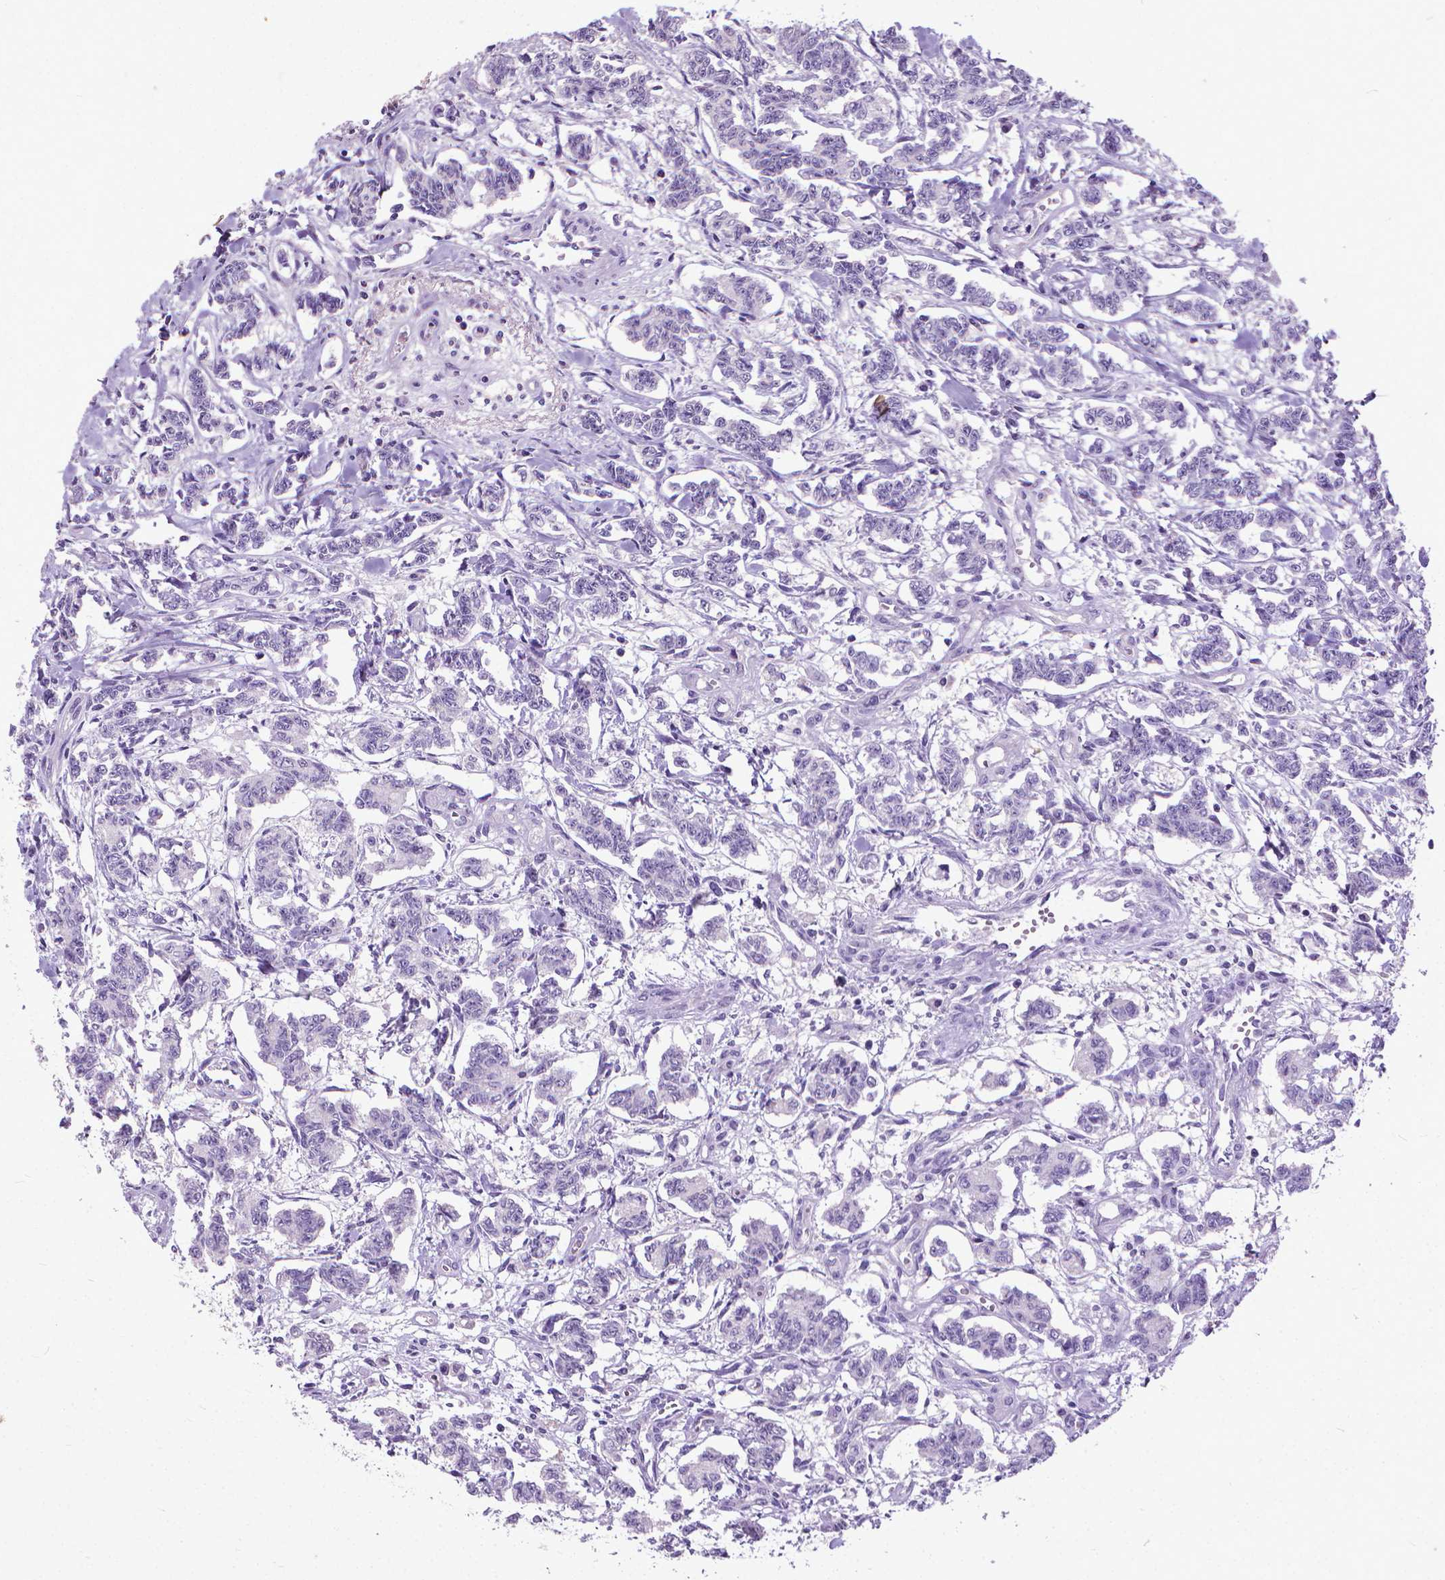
{"staining": {"intensity": "negative", "quantity": "none", "location": "none"}, "tissue": "carcinoid", "cell_type": "Tumor cells", "image_type": "cancer", "snomed": [{"axis": "morphology", "description": "Carcinoid, malignant, NOS"}, {"axis": "topography", "description": "Kidney"}], "caption": "IHC of human malignant carcinoid exhibits no expression in tumor cells.", "gene": "KRT5", "patient": {"sex": "female", "age": 41}}